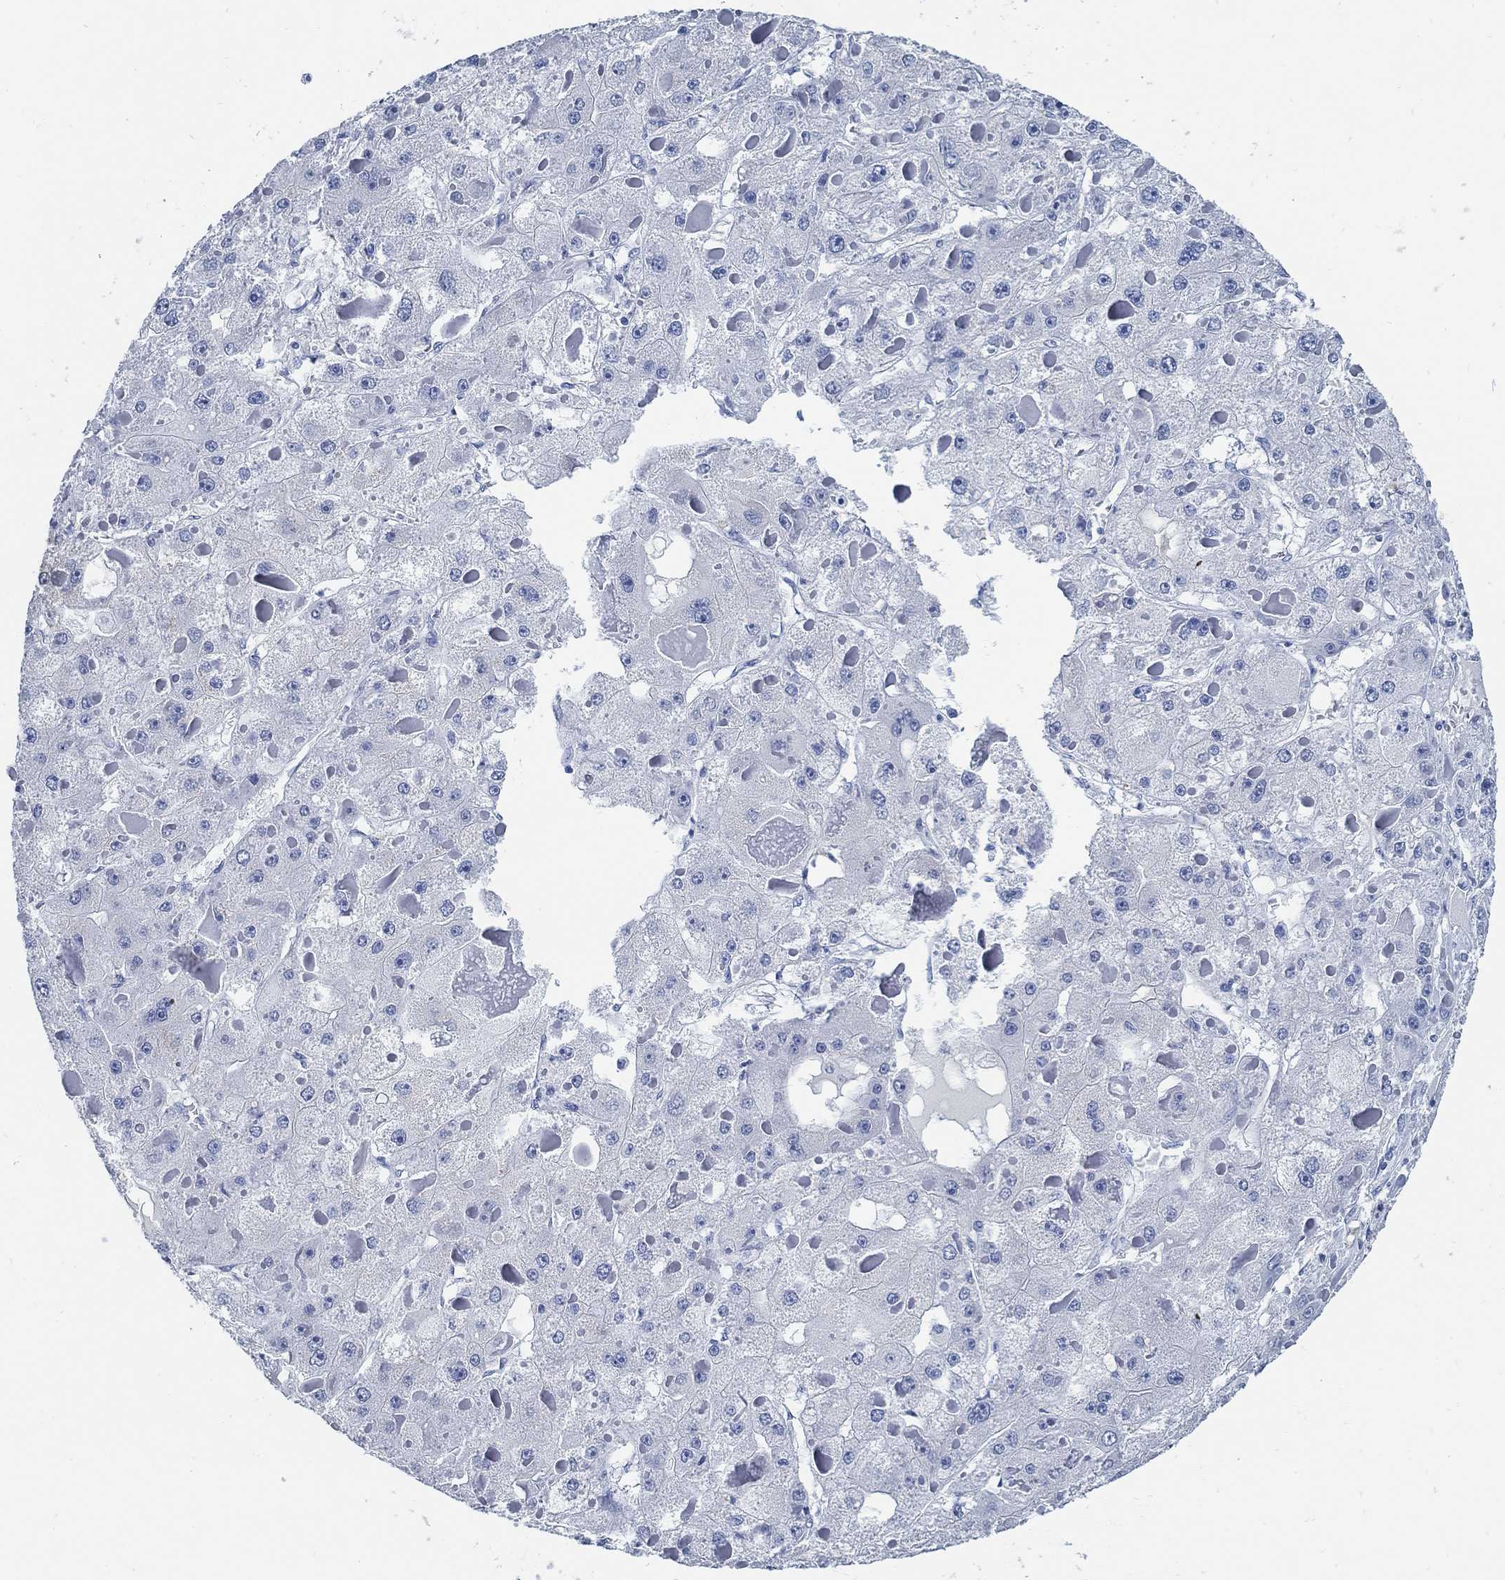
{"staining": {"intensity": "negative", "quantity": "none", "location": "none"}, "tissue": "liver cancer", "cell_type": "Tumor cells", "image_type": "cancer", "snomed": [{"axis": "morphology", "description": "Carcinoma, Hepatocellular, NOS"}, {"axis": "topography", "description": "Liver"}], "caption": "Immunohistochemistry image of neoplastic tissue: hepatocellular carcinoma (liver) stained with DAB reveals no significant protein staining in tumor cells.", "gene": "SLC45A1", "patient": {"sex": "female", "age": 73}}